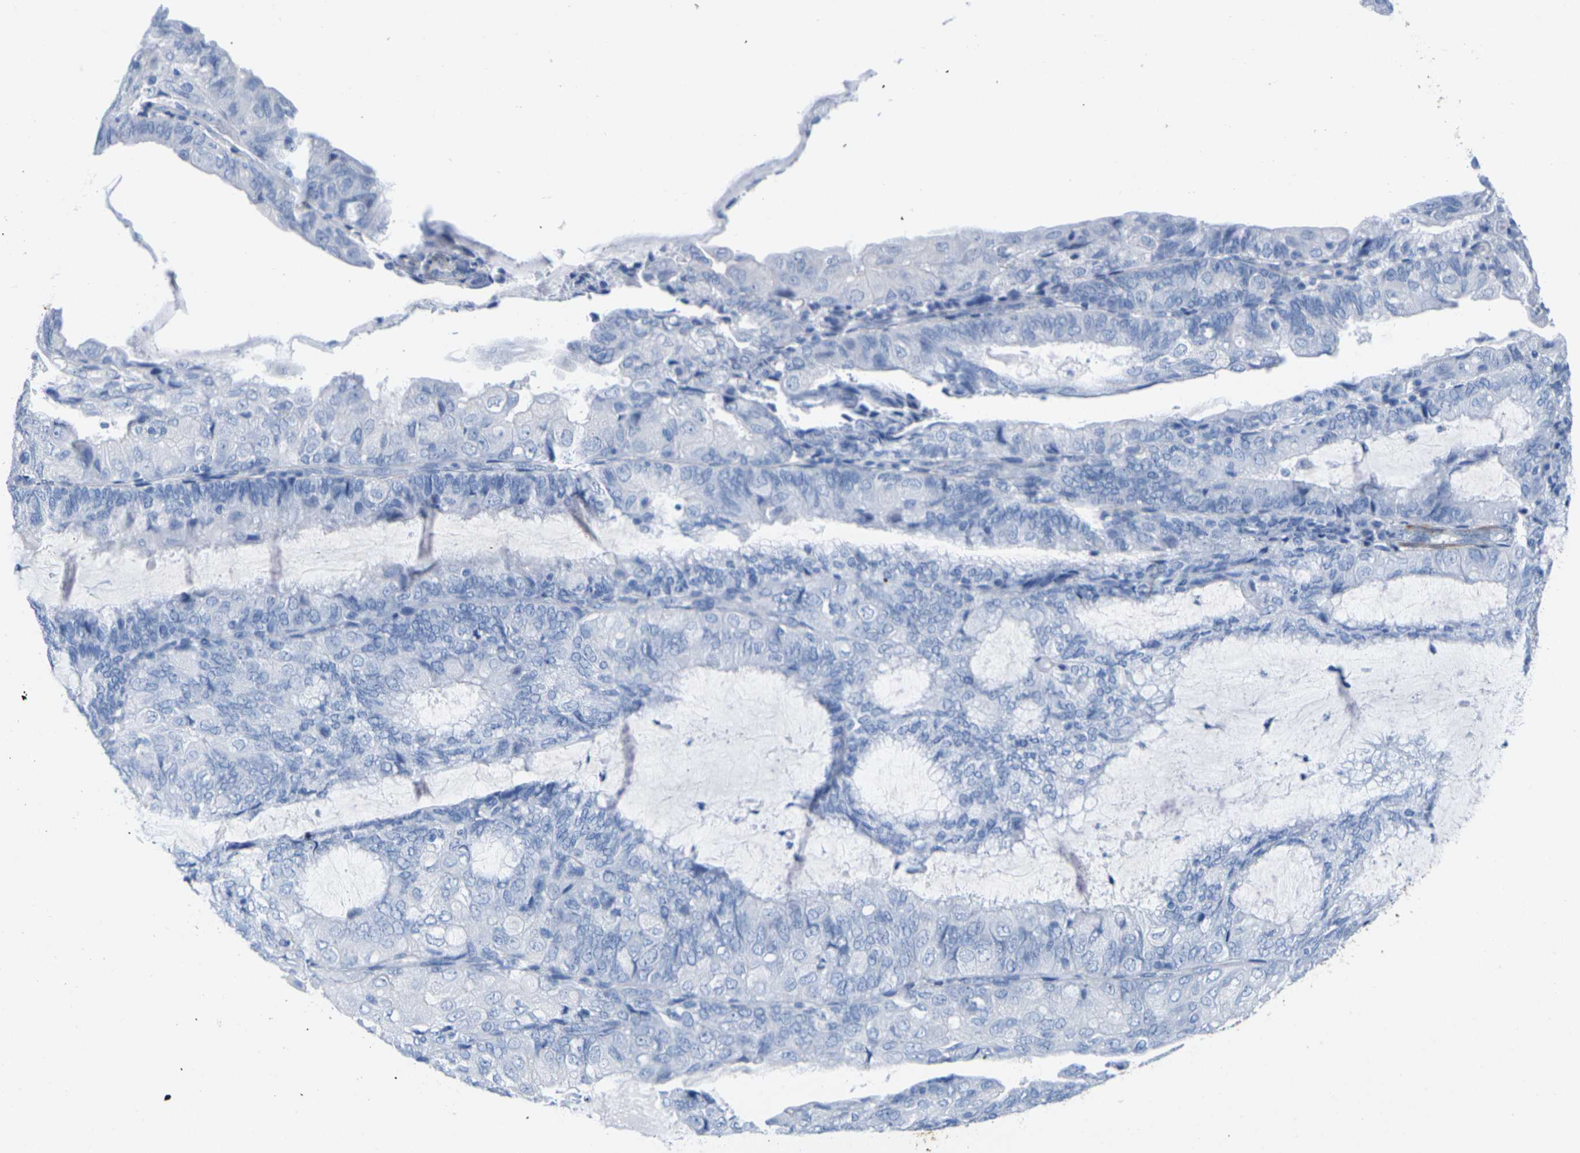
{"staining": {"intensity": "negative", "quantity": "none", "location": "none"}, "tissue": "endometrial cancer", "cell_type": "Tumor cells", "image_type": "cancer", "snomed": [{"axis": "morphology", "description": "Adenocarcinoma, NOS"}, {"axis": "topography", "description": "Endometrium"}], "caption": "This histopathology image is of endometrial cancer (adenocarcinoma) stained with IHC to label a protein in brown with the nuclei are counter-stained blue. There is no expression in tumor cells.", "gene": "CNN1", "patient": {"sex": "female", "age": 81}}